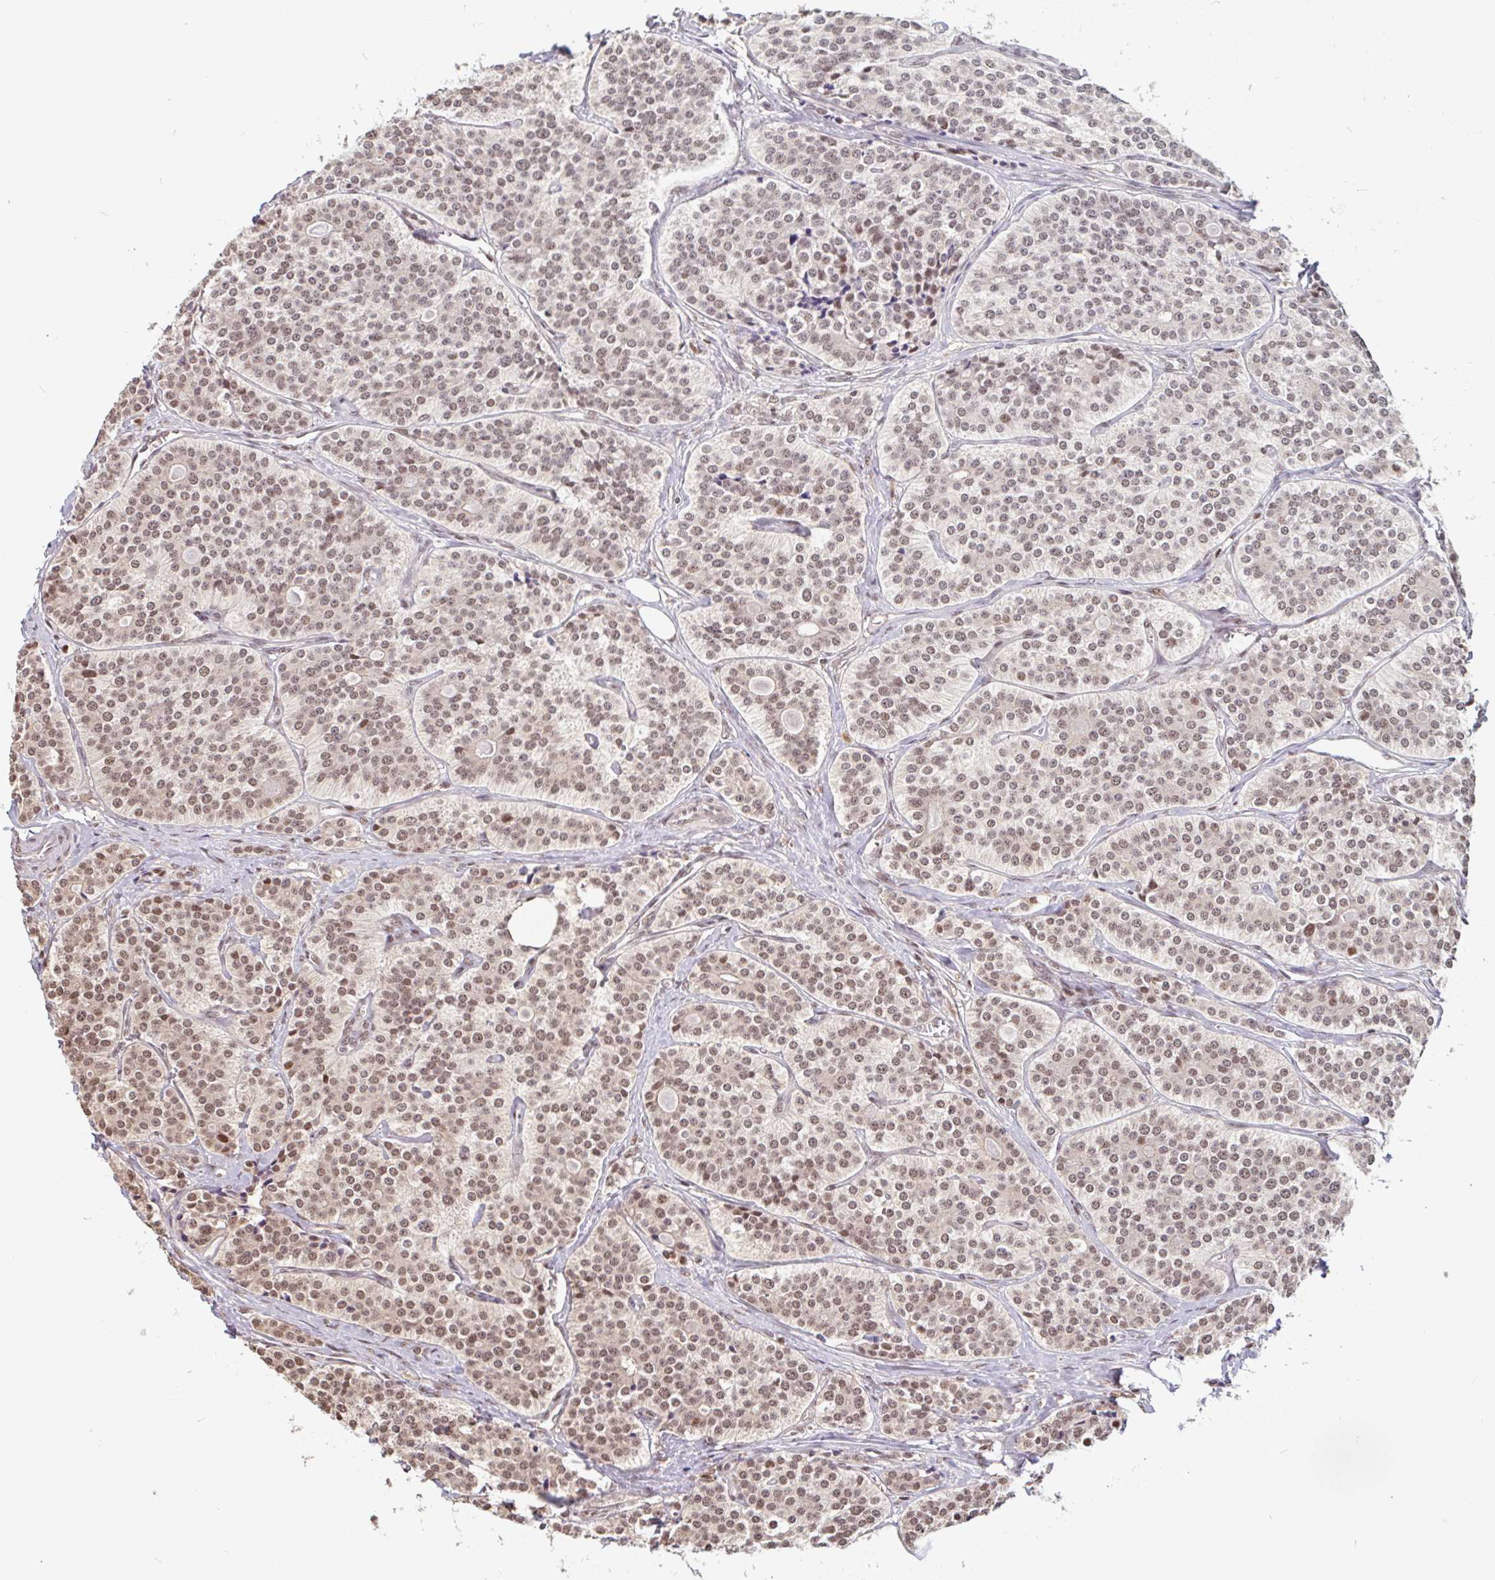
{"staining": {"intensity": "moderate", "quantity": ">75%", "location": "nuclear"}, "tissue": "carcinoid", "cell_type": "Tumor cells", "image_type": "cancer", "snomed": [{"axis": "morphology", "description": "Carcinoid, malignant, NOS"}, {"axis": "topography", "description": "Small intestine"}], "caption": "Human carcinoid stained with a brown dye shows moderate nuclear positive staining in about >75% of tumor cells.", "gene": "DR1", "patient": {"sex": "male", "age": 63}}